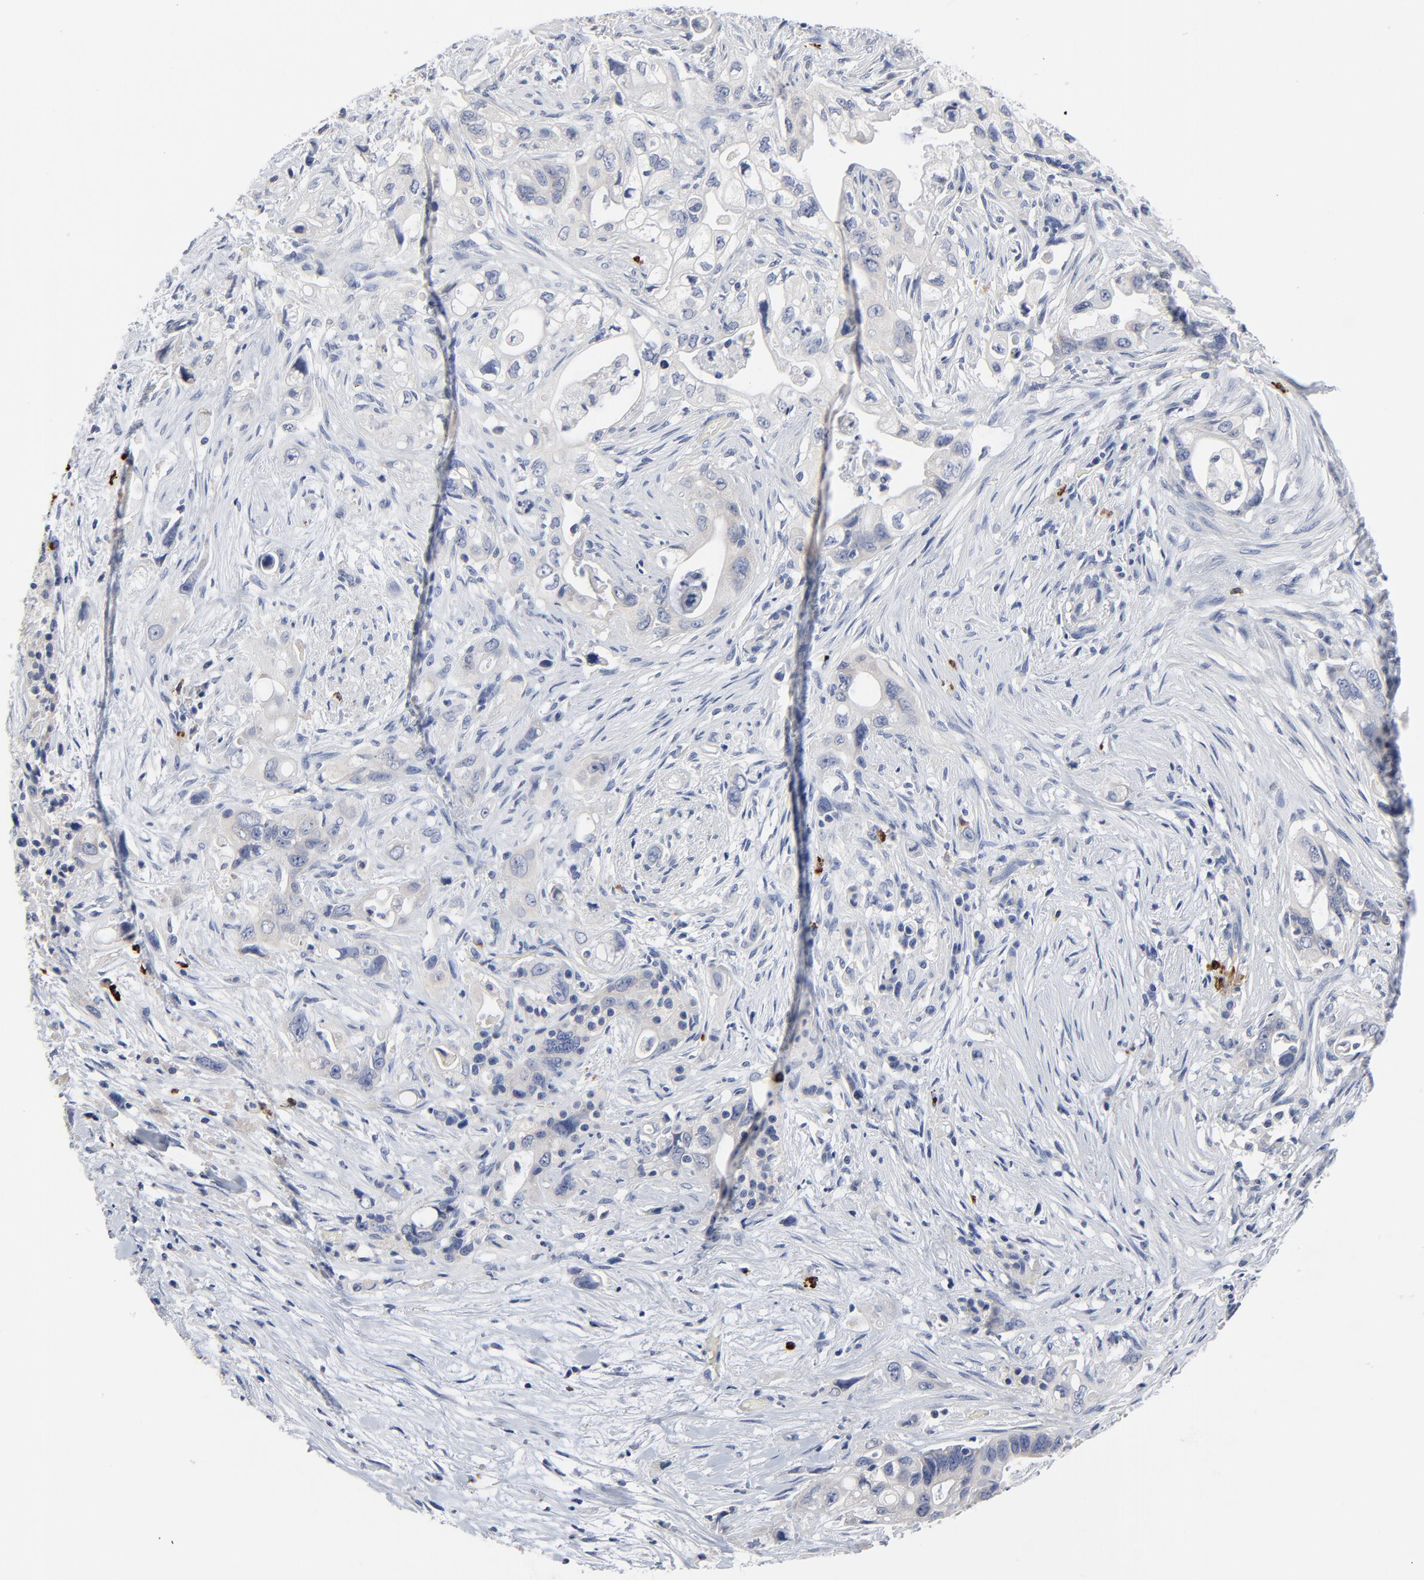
{"staining": {"intensity": "negative", "quantity": "none", "location": "none"}, "tissue": "pancreatic cancer", "cell_type": "Tumor cells", "image_type": "cancer", "snomed": [{"axis": "morphology", "description": "Normal tissue, NOS"}, {"axis": "topography", "description": "Pancreas"}], "caption": "Immunohistochemical staining of human pancreatic cancer displays no significant positivity in tumor cells.", "gene": "FBXL5", "patient": {"sex": "male", "age": 42}}